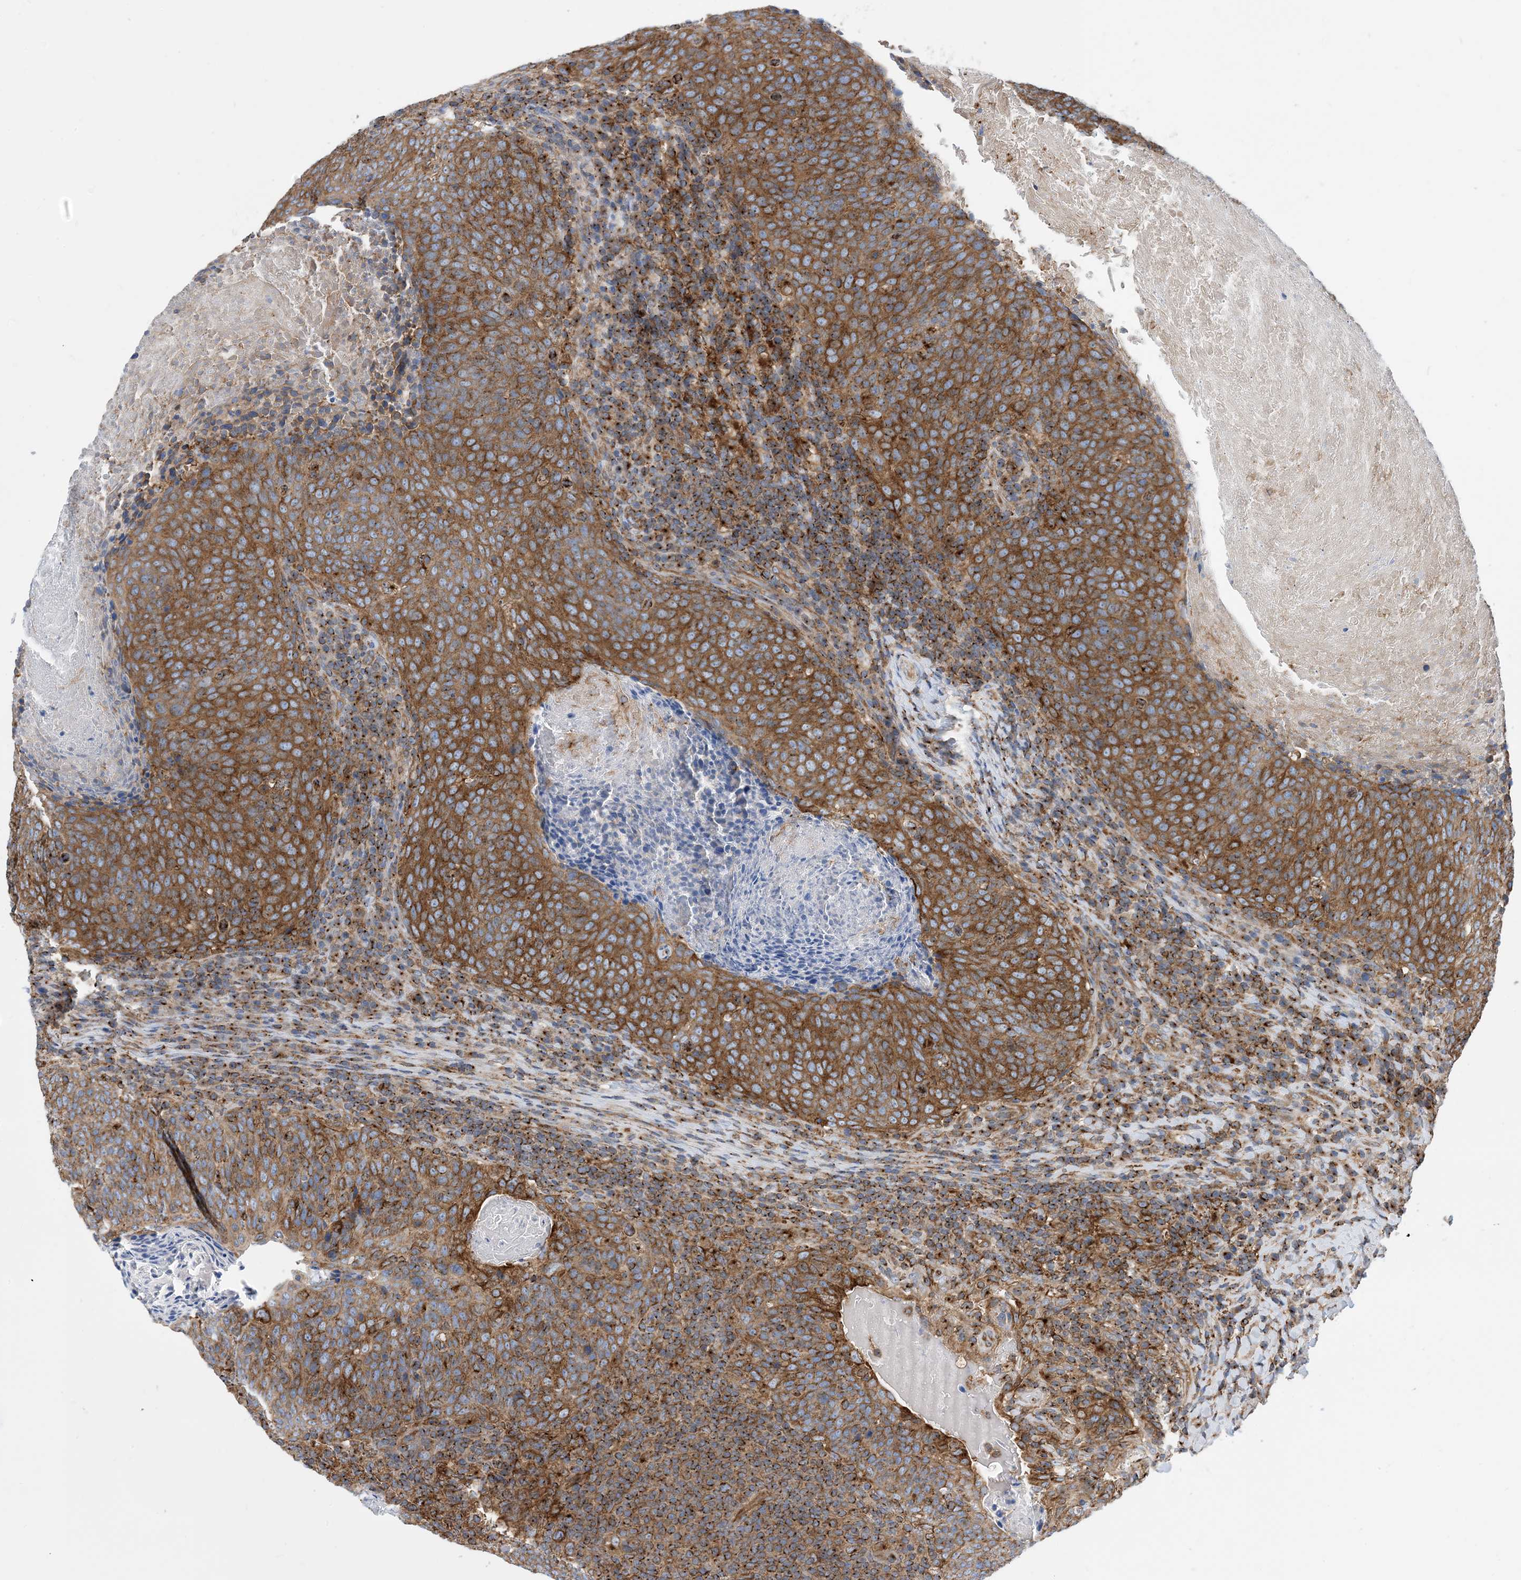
{"staining": {"intensity": "moderate", "quantity": ">75%", "location": "cytoplasmic/membranous"}, "tissue": "head and neck cancer", "cell_type": "Tumor cells", "image_type": "cancer", "snomed": [{"axis": "morphology", "description": "Squamous cell carcinoma, NOS"}, {"axis": "morphology", "description": "Squamous cell carcinoma, metastatic, NOS"}, {"axis": "topography", "description": "Lymph node"}, {"axis": "topography", "description": "Head-Neck"}], "caption": "Human head and neck metastatic squamous cell carcinoma stained for a protein (brown) reveals moderate cytoplasmic/membranous positive staining in approximately >75% of tumor cells.", "gene": "DYNC1LI1", "patient": {"sex": "male", "age": 62}}